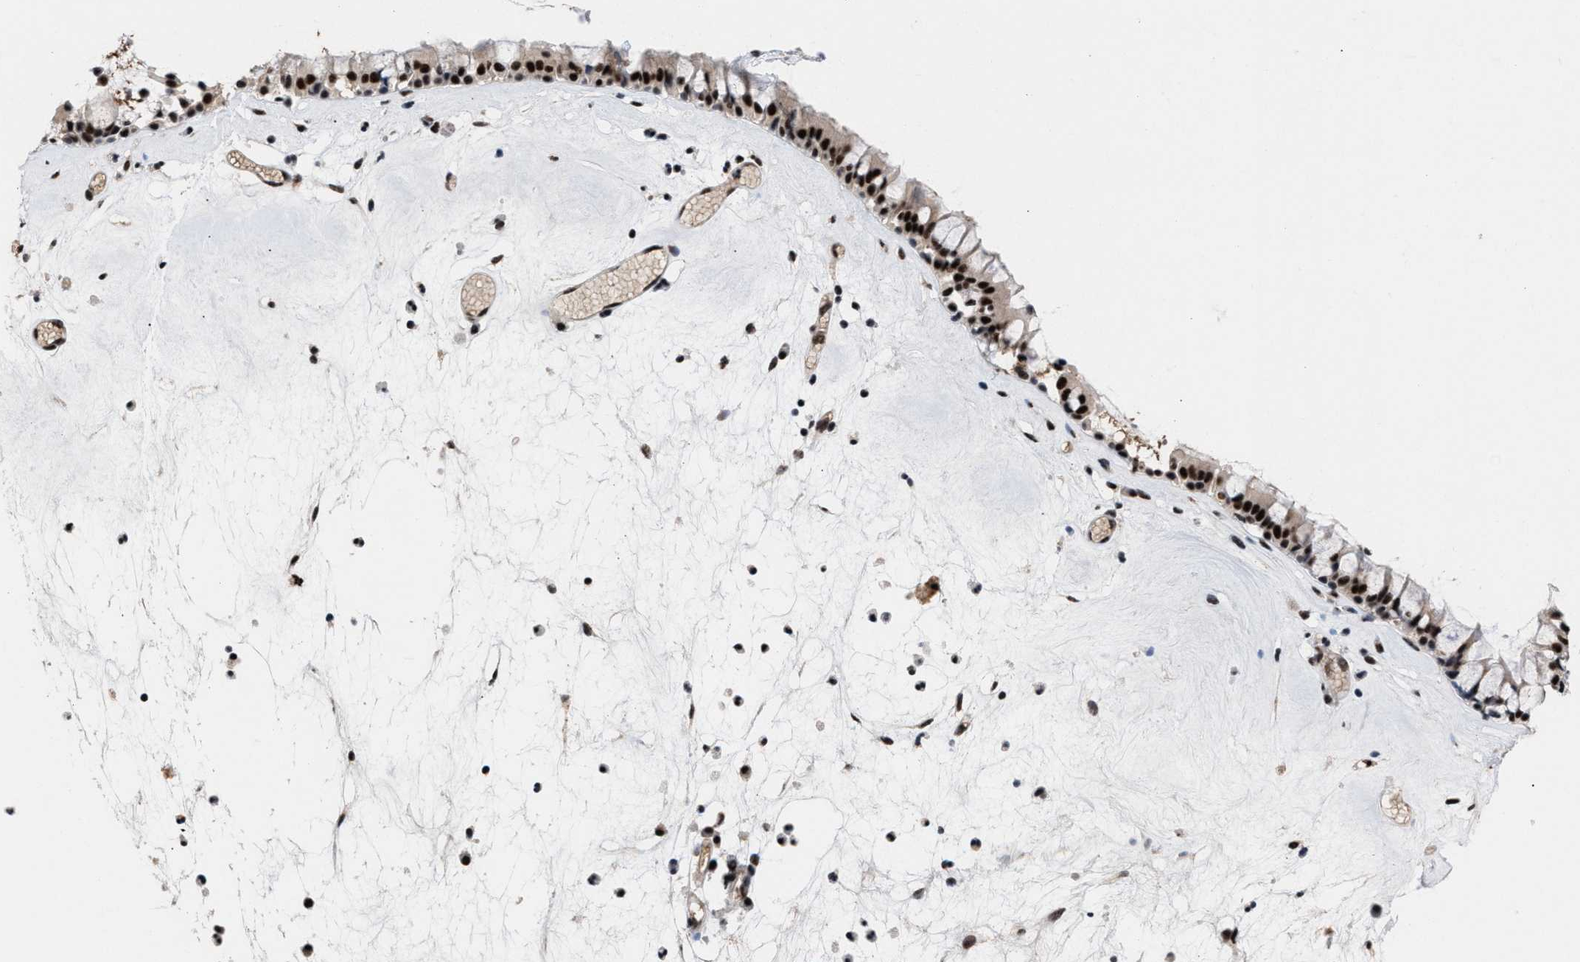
{"staining": {"intensity": "strong", "quantity": ">75%", "location": "nuclear"}, "tissue": "nasopharynx", "cell_type": "Respiratory epithelial cells", "image_type": "normal", "snomed": [{"axis": "morphology", "description": "Normal tissue, NOS"}, {"axis": "topography", "description": "Nasopharynx"}], "caption": "A brown stain shows strong nuclear staining of a protein in respiratory epithelial cells of unremarkable nasopharynx. (brown staining indicates protein expression, while blue staining denotes nuclei).", "gene": "EIF4A3", "patient": {"sex": "female", "age": 42}}